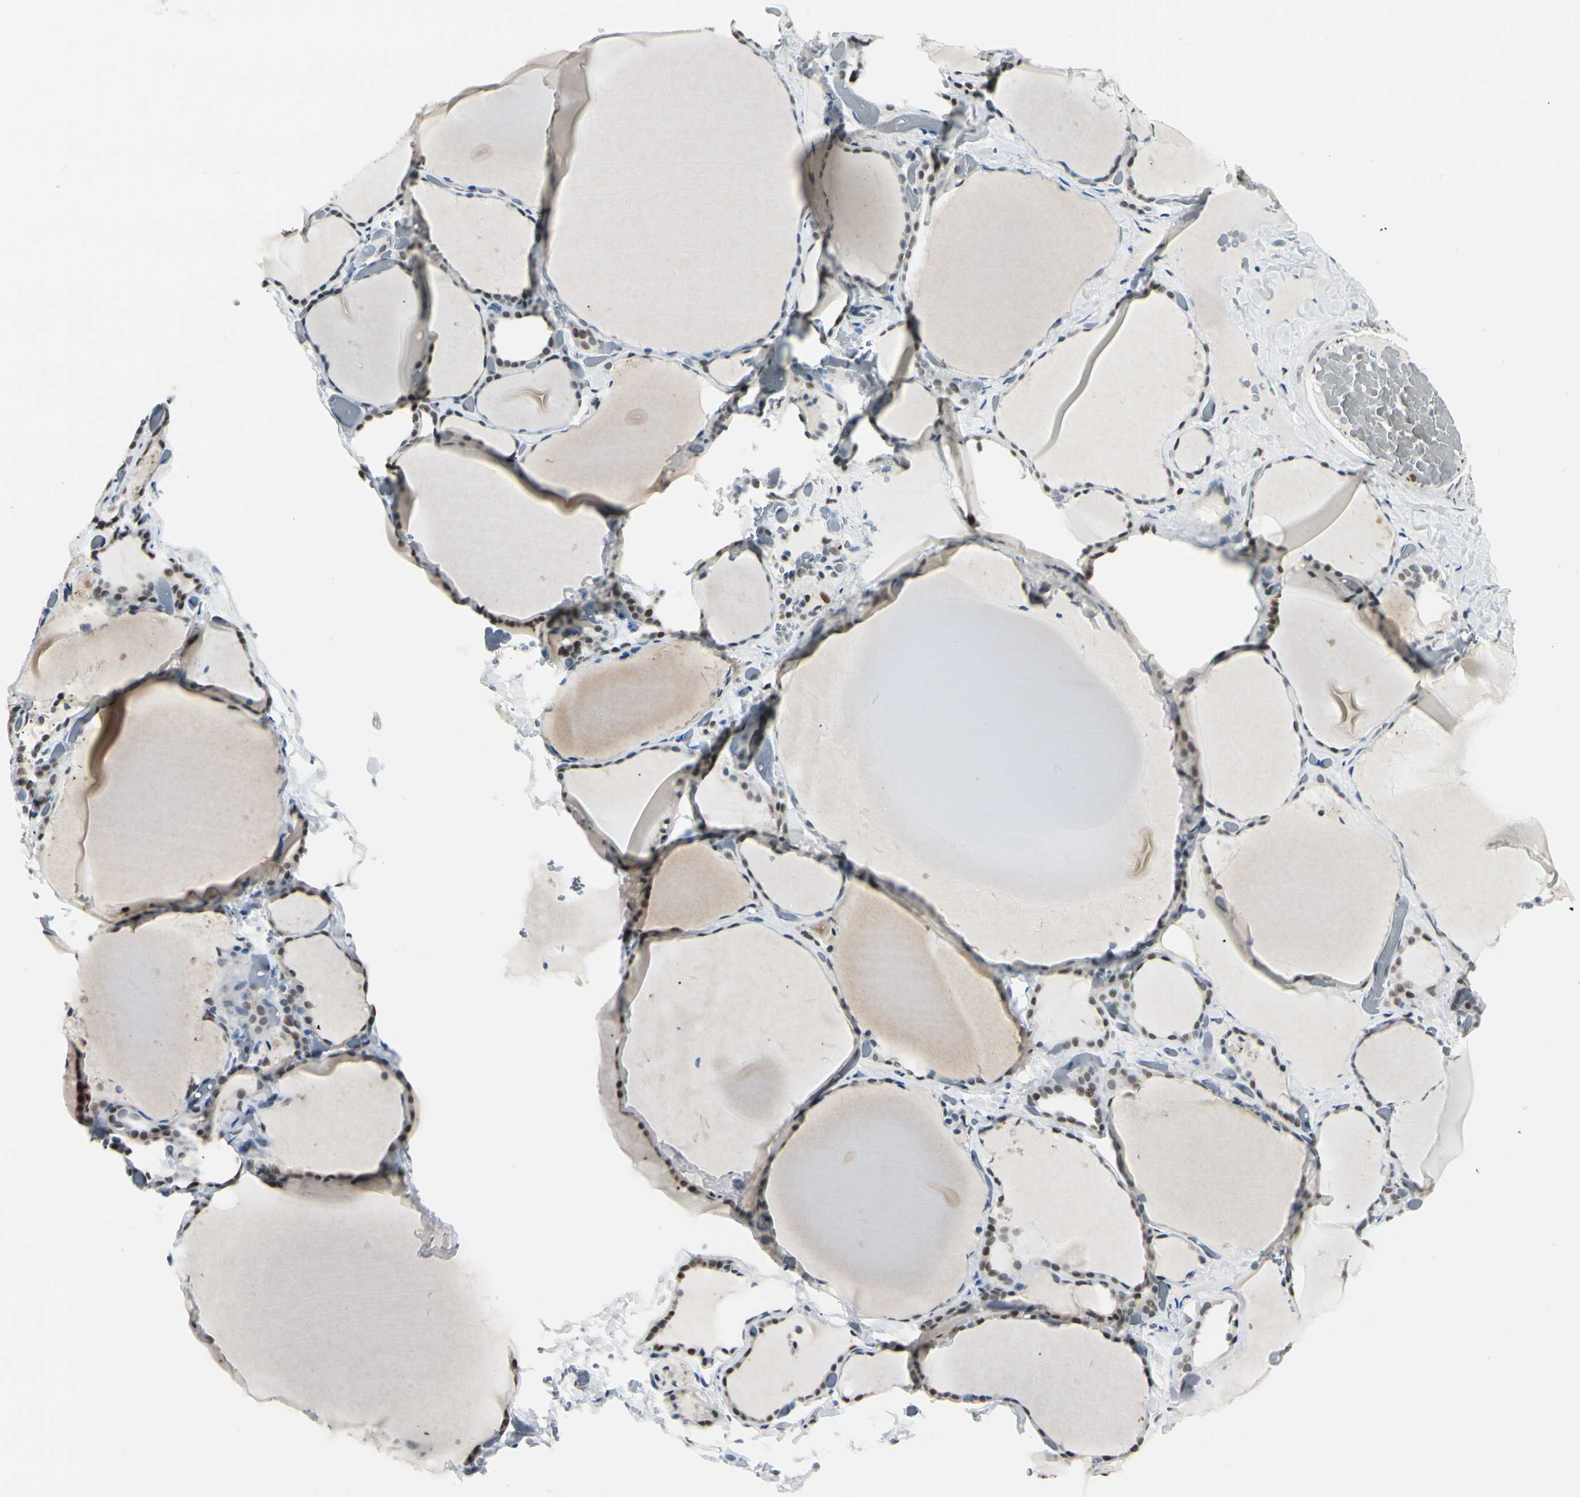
{"staining": {"intensity": "moderate", "quantity": "25%-75%", "location": "cytoplasmic/membranous,nuclear"}, "tissue": "thyroid gland", "cell_type": "Glandular cells", "image_type": "normal", "snomed": [{"axis": "morphology", "description": "Normal tissue, NOS"}, {"axis": "topography", "description": "Thyroid gland"}], "caption": "Brown immunohistochemical staining in benign human thyroid gland reveals moderate cytoplasmic/membranous,nuclear staining in approximately 25%-75% of glandular cells.", "gene": "FANCG", "patient": {"sex": "female", "age": 22}}